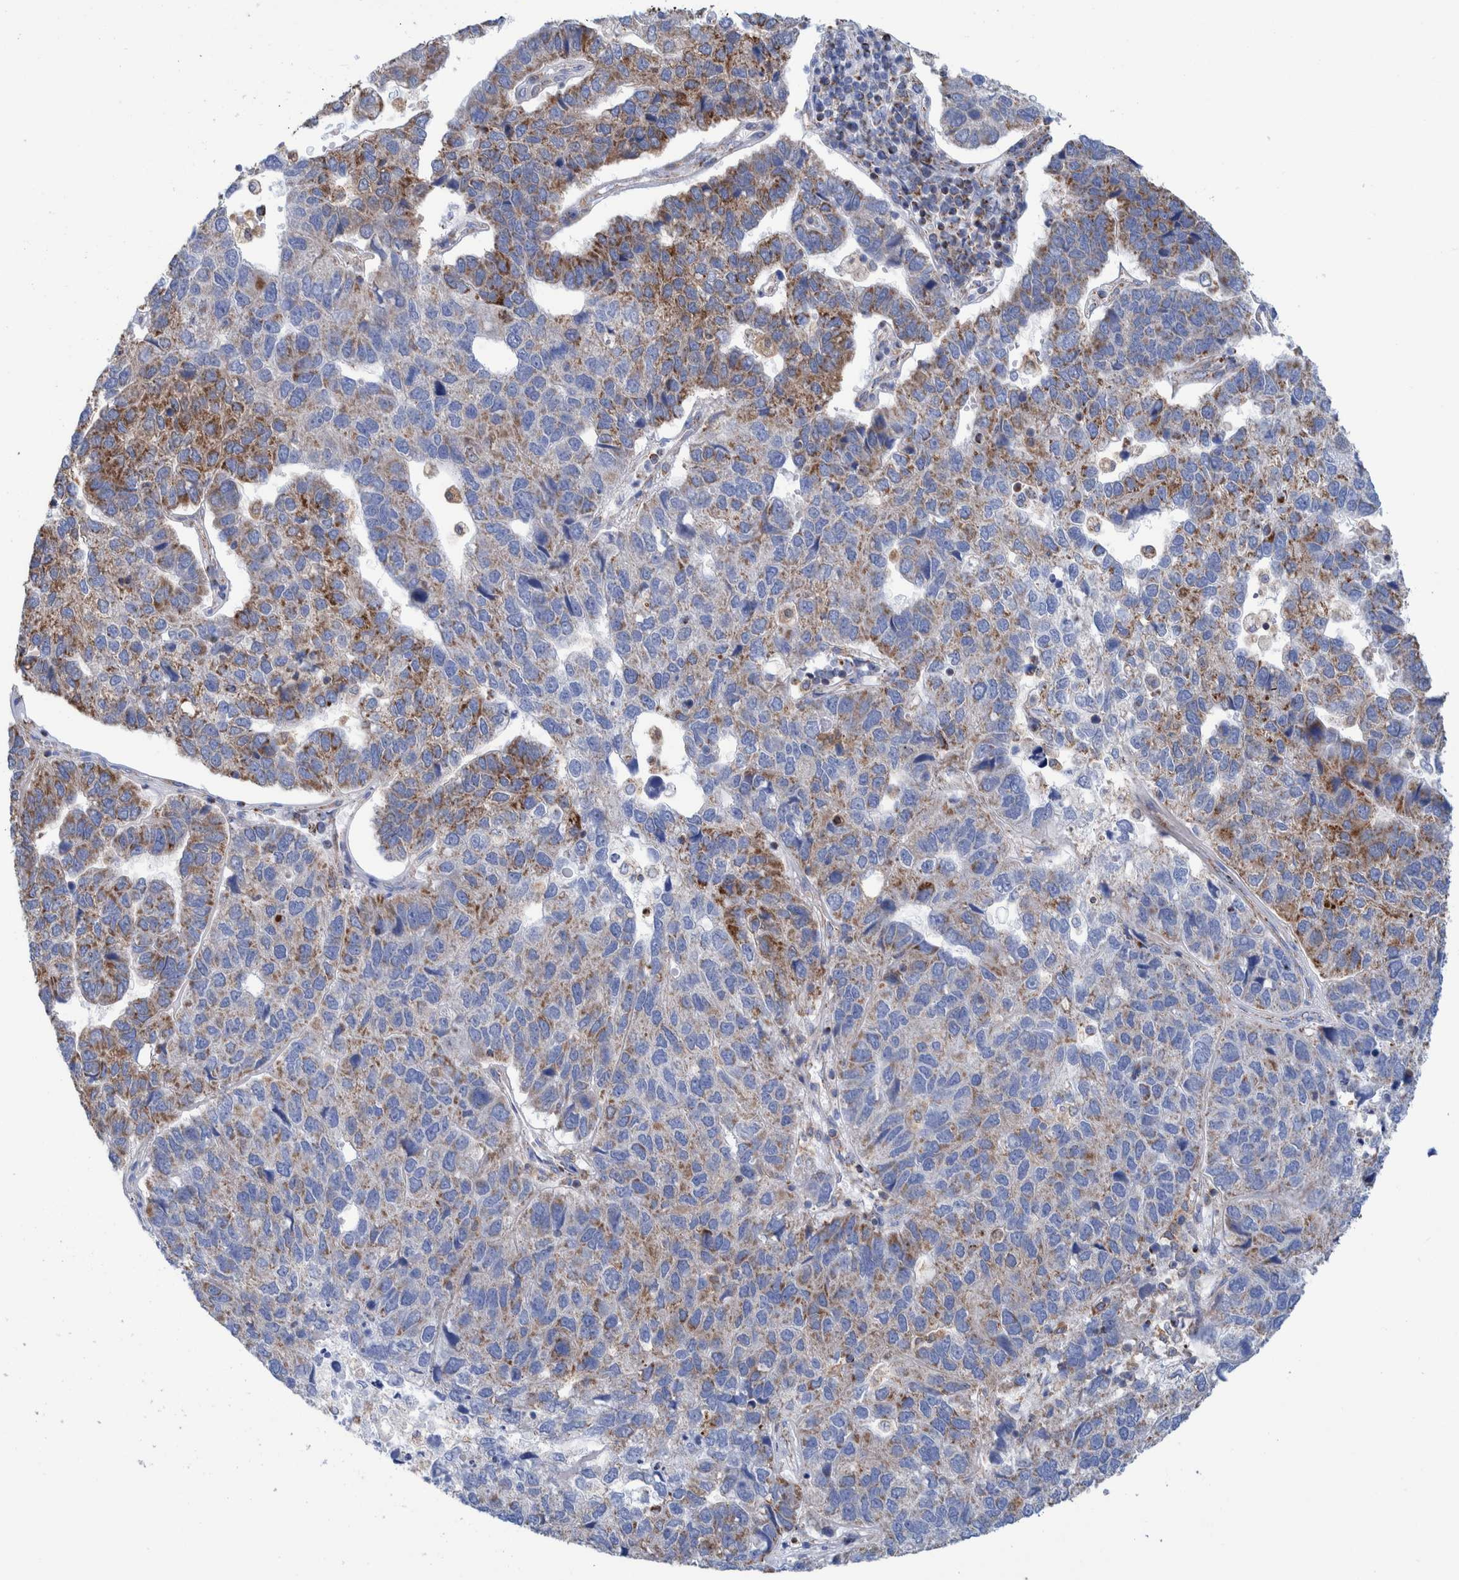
{"staining": {"intensity": "moderate", "quantity": "25%-75%", "location": "cytoplasmic/membranous"}, "tissue": "pancreatic cancer", "cell_type": "Tumor cells", "image_type": "cancer", "snomed": [{"axis": "morphology", "description": "Adenocarcinoma, NOS"}, {"axis": "topography", "description": "Pancreas"}], "caption": "Pancreatic cancer (adenocarcinoma) tissue exhibits moderate cytoplasmic/membranous positivity in approximately 25%-75% of tumor cells, visualized by immunohistochemistry.", "gene": "DECR1", "patient": {"sex": "female", "age": 61}}